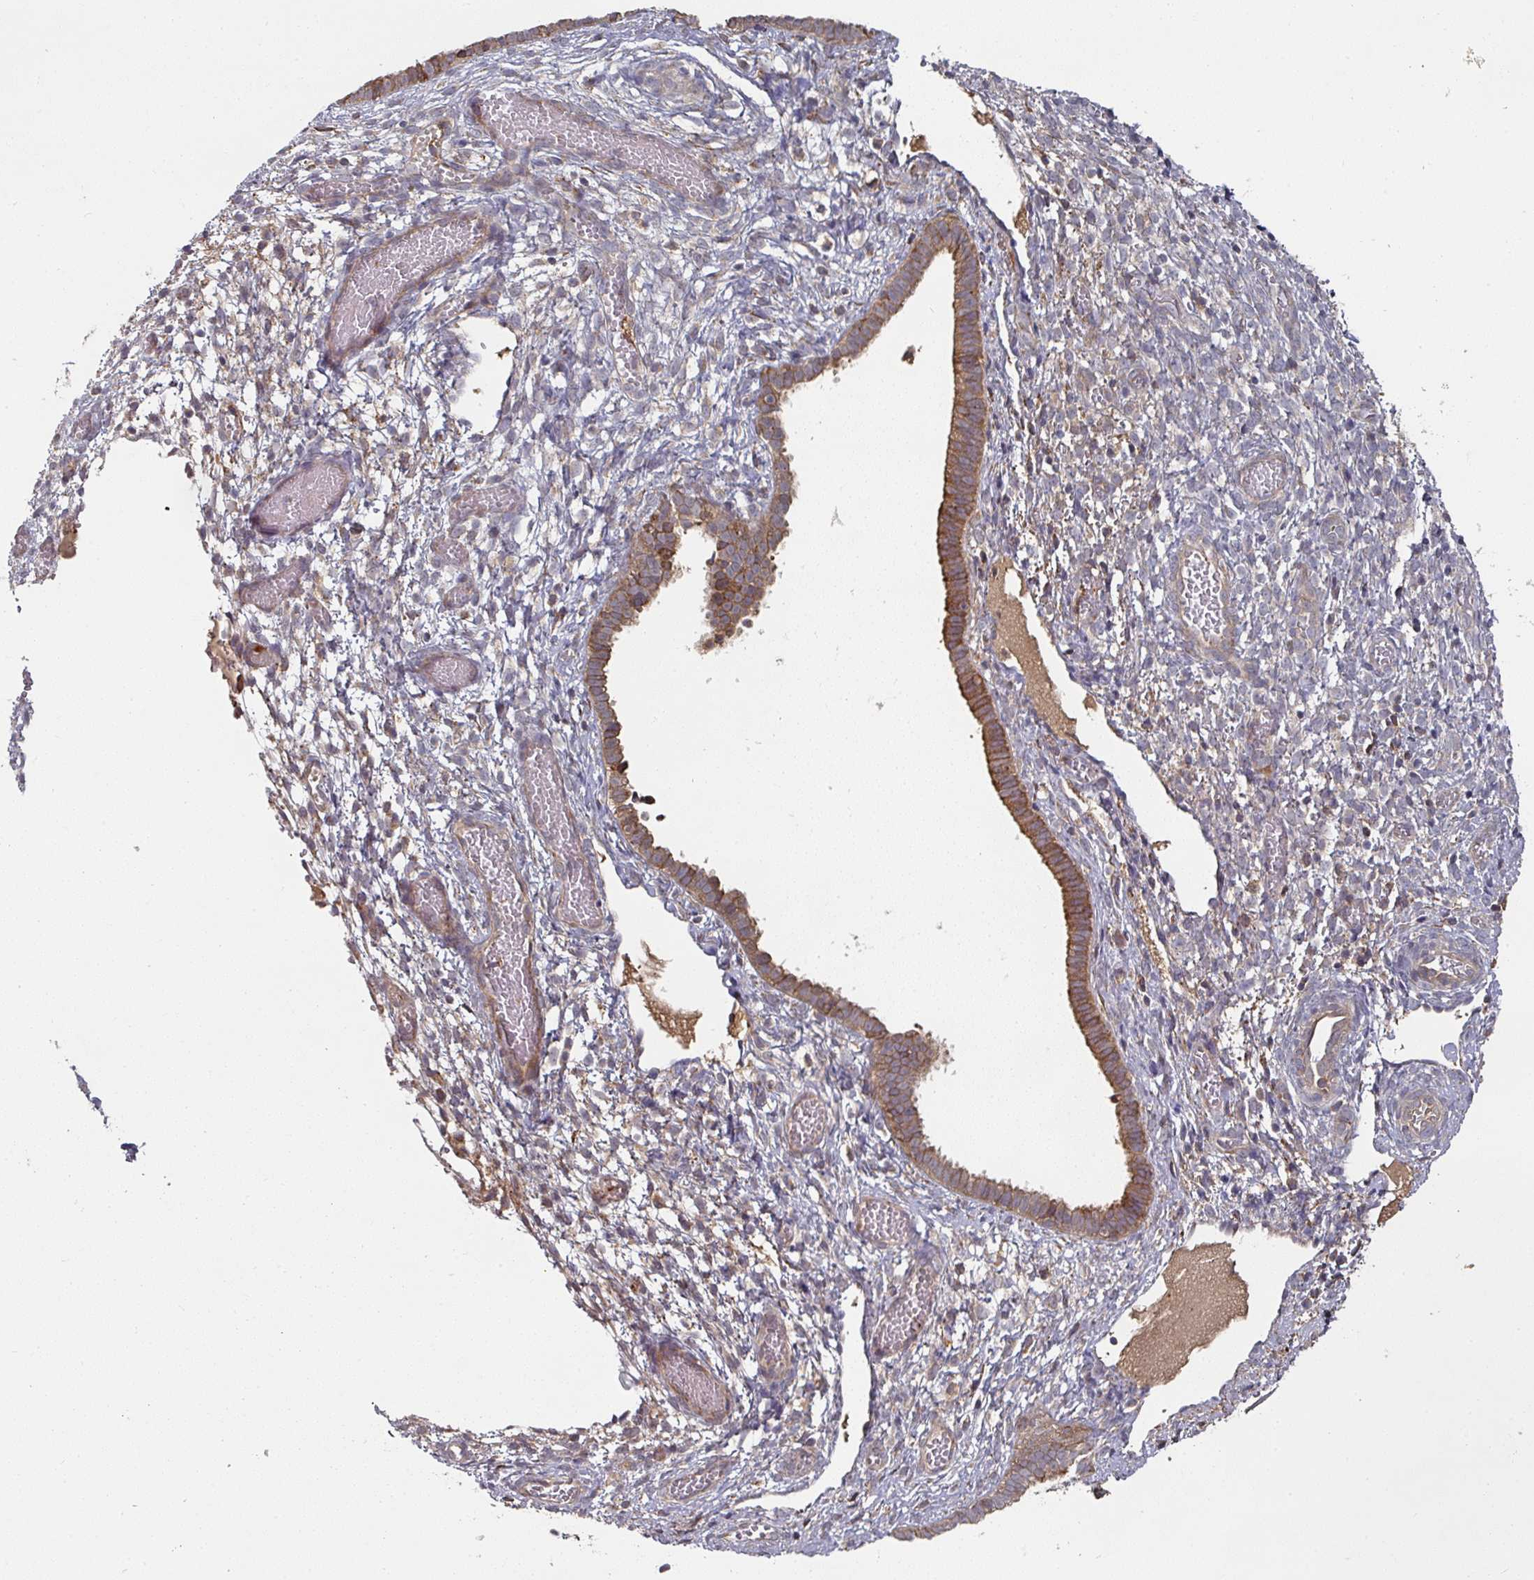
{"staining": {"intensity": "moderate", "quantity": ">75%", "location": "cytoplasmic/membranous"}, "tissue": "cervical cancer", "cell_type": "Tumor cells", "image_type": "cancer", "snomed": [{"axis": "morphology", "description": "Squamous cell carcinoma, NOS"}, {"axis": "topography", "description": "Cervix"}], "caption": "Approximately >75% of tumor cells in human squamous cell carcinoma (cervical) display moderate cytoplasmic/membranous protein positivity as visualized by brown immunohistochemical staining.", "gene": "CEP95", "patient": {"sex": "female", "age": 59}}